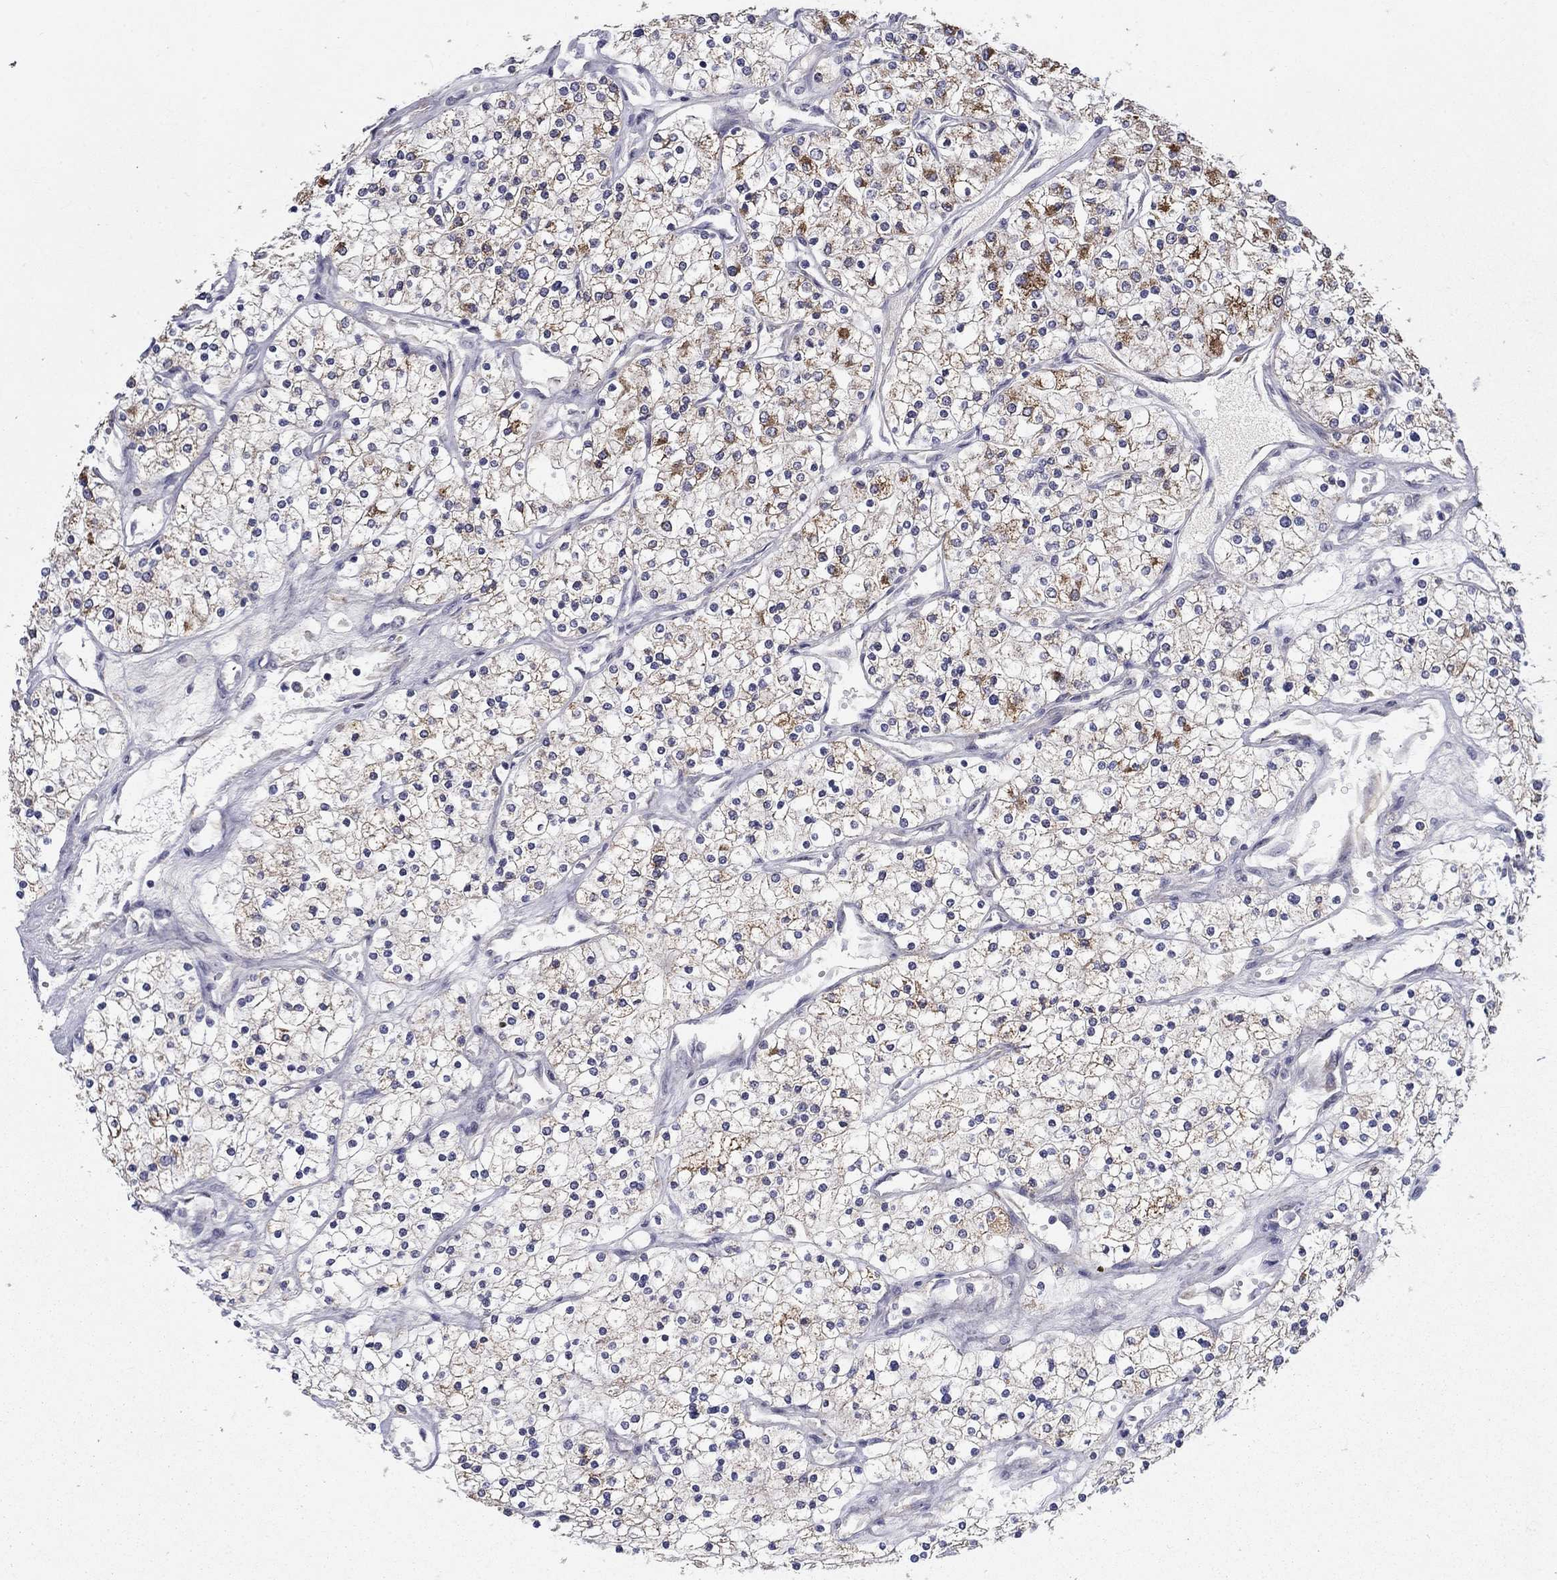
{"staining": {"intensity": "strong", "quantity": "<25%", "location": "cytoplasmic/membranous"}, "tissue": "renal cancer", "cell_type": "Tumor cells", "image_type": "cancer", "snomed": [{"axis": "morphology", "description": "Adenocarcinoma, NOS"}, {"axis": "topography", "description": "Kidney"}], "caption": "DAB immunohistochemical staining of adenocarcinoma (renal) reveals strong cytoplasmic/membranous protein staining in approximately <25% of tumor cells.", "gene": "LACTB2", "patient": {"sex": "male", "age": 80}}